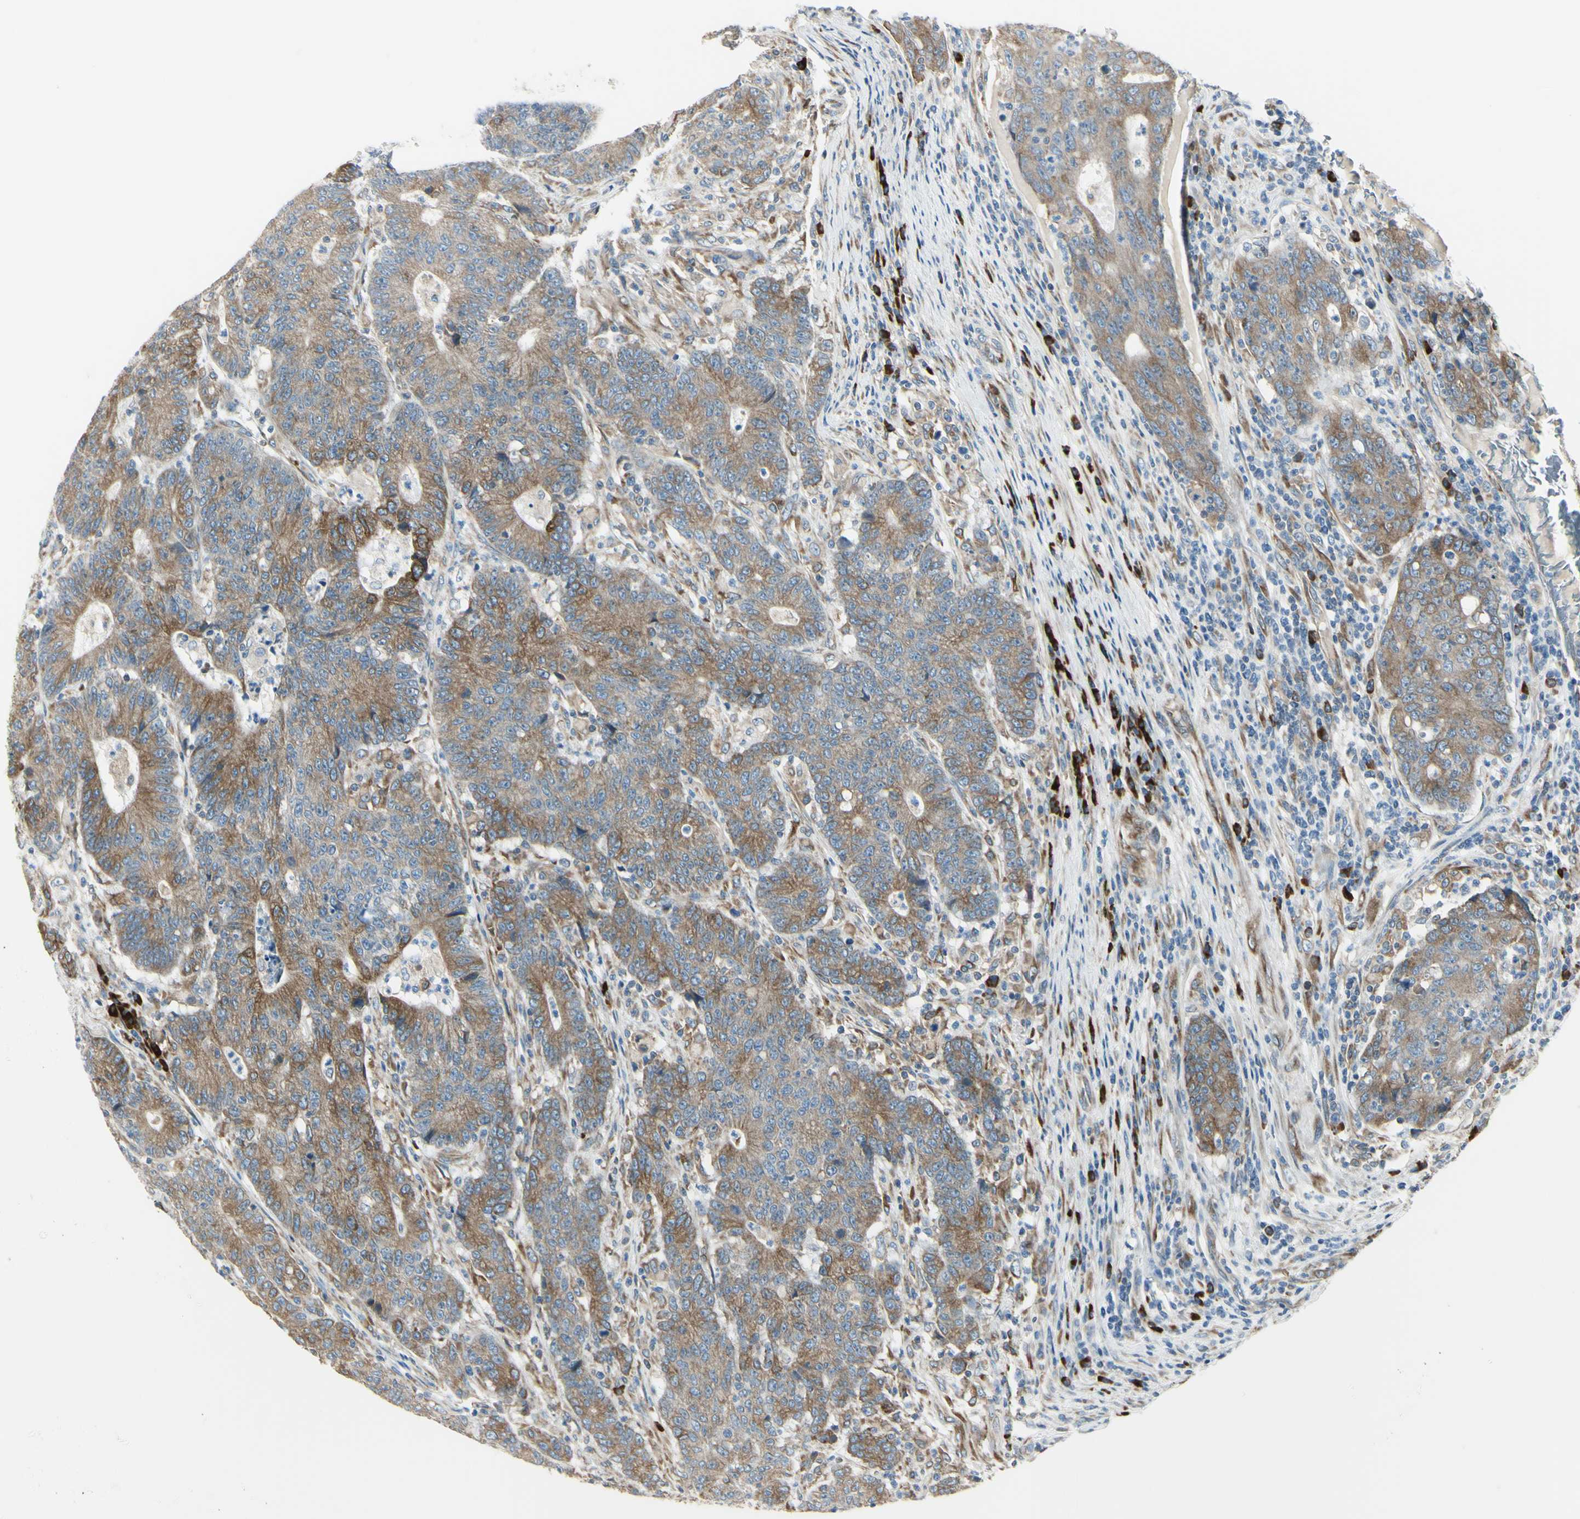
{"staining": {"intensity": "moderate", "quantity": ">75%", "location": "cytoplasmic/membranous"}, "tissue": "colorectal cancer", "cell_type": "Tumor cells", "image_type": "cancer", "snomed": [{"axis": "morphology", "description": "Normal tissue, NOS"}, {"axis": "morphology", "description": "Adenocarcinoma, NOS"}, {"axis": "topography", "description": "Colon"}], "caption": "A brown stain shows moderate cytoplasmic/membranous staining of a protein in human colorectal adenocarcinoma tumor cells. The protein is shown in brown color, while the nuclei are stained blue.", "gene": "SELENOS", "patient": {"sex": "female", "age": 75}}